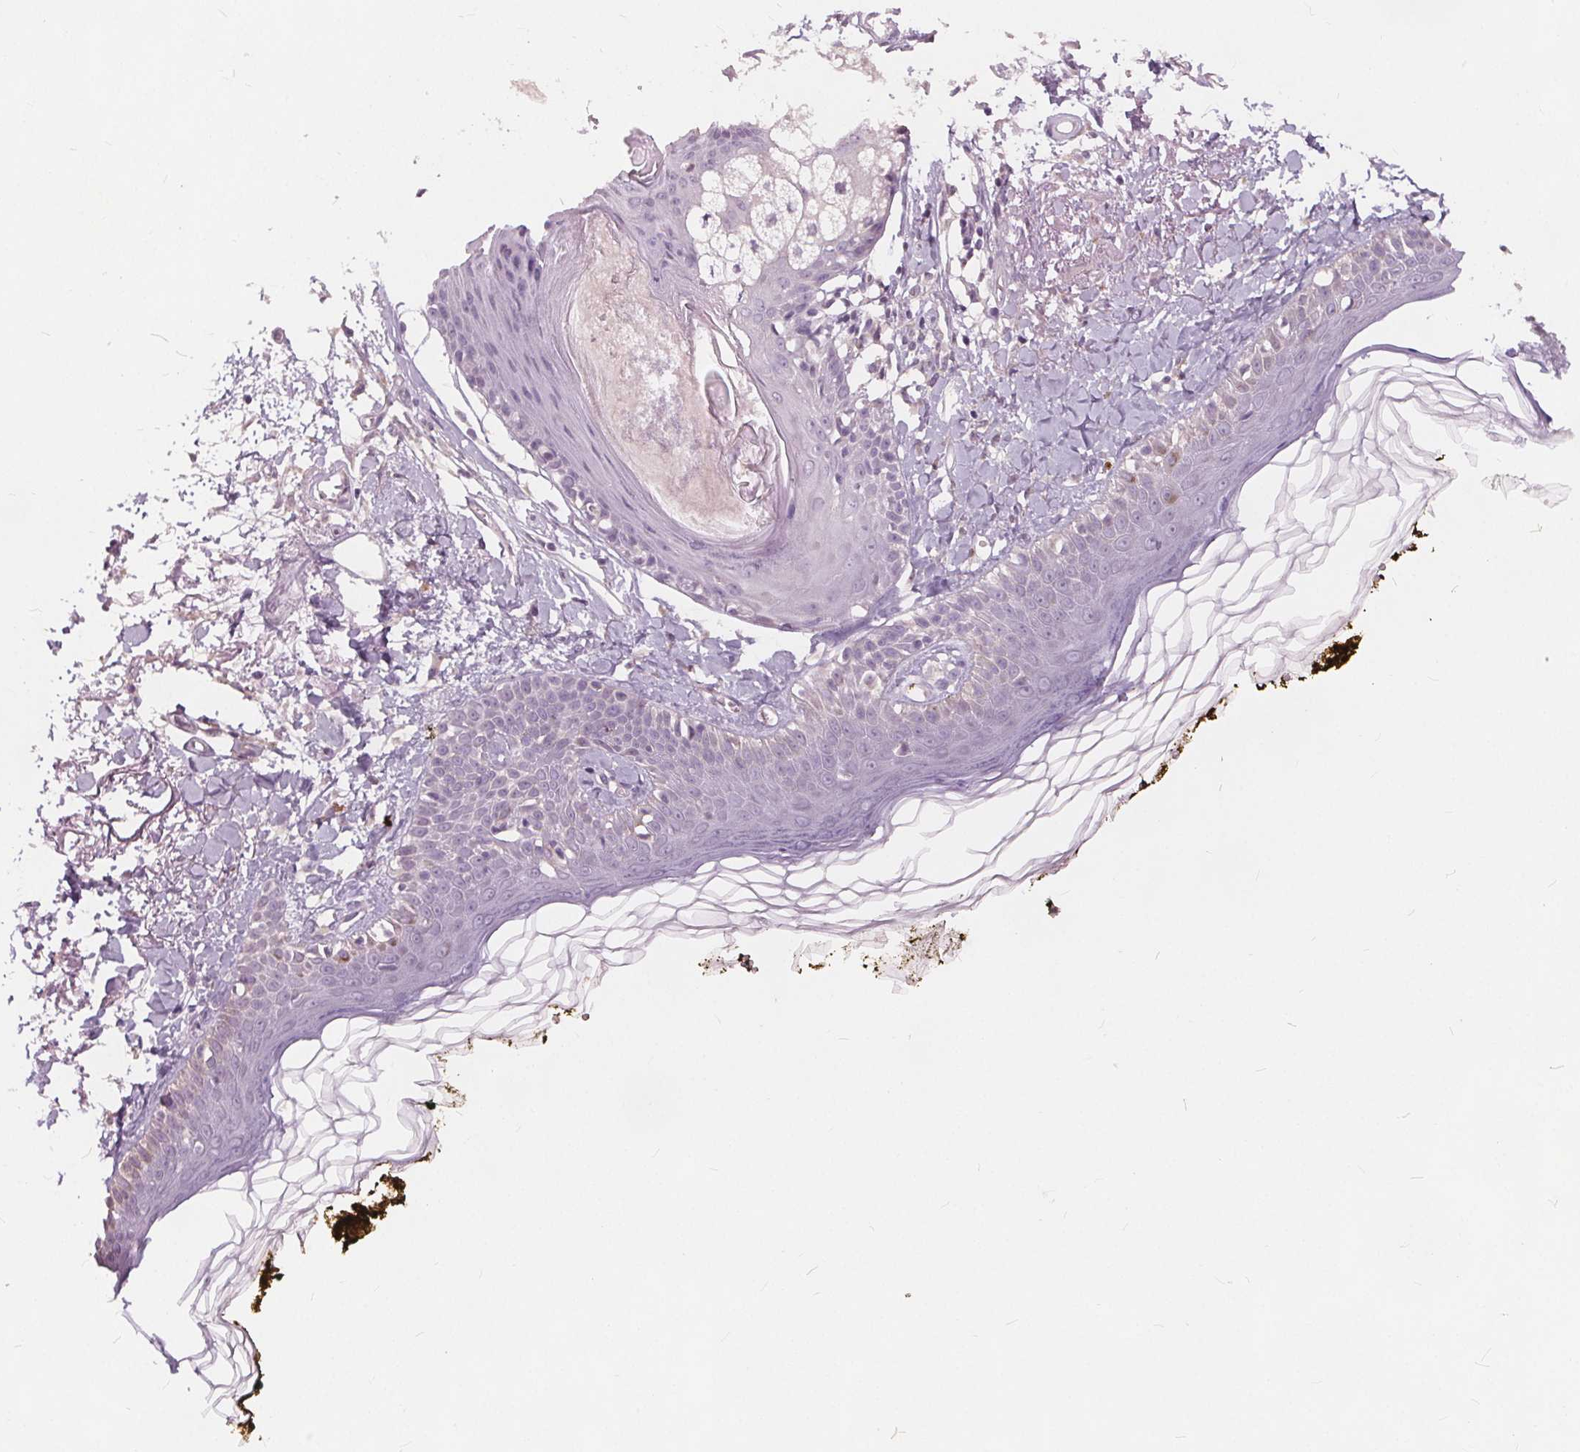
{"staining": {"intensity": "negative", "quantity": "none", "location": "none"}, "tissue": "skin", "cell_type": "Fibroblasts", "image_type": "normal", "snomed": [{"axis": "morphology", "description": "Normal tissue, NOS"}, {"axis": "topography", "description": "Skin"}], "caption": "Immunohistochemistry (IHC) of unremarkable human skin displays no expression in fibroblasts.", "gene": "HAAO", "patient": {"sex": "male", "age": 76}}